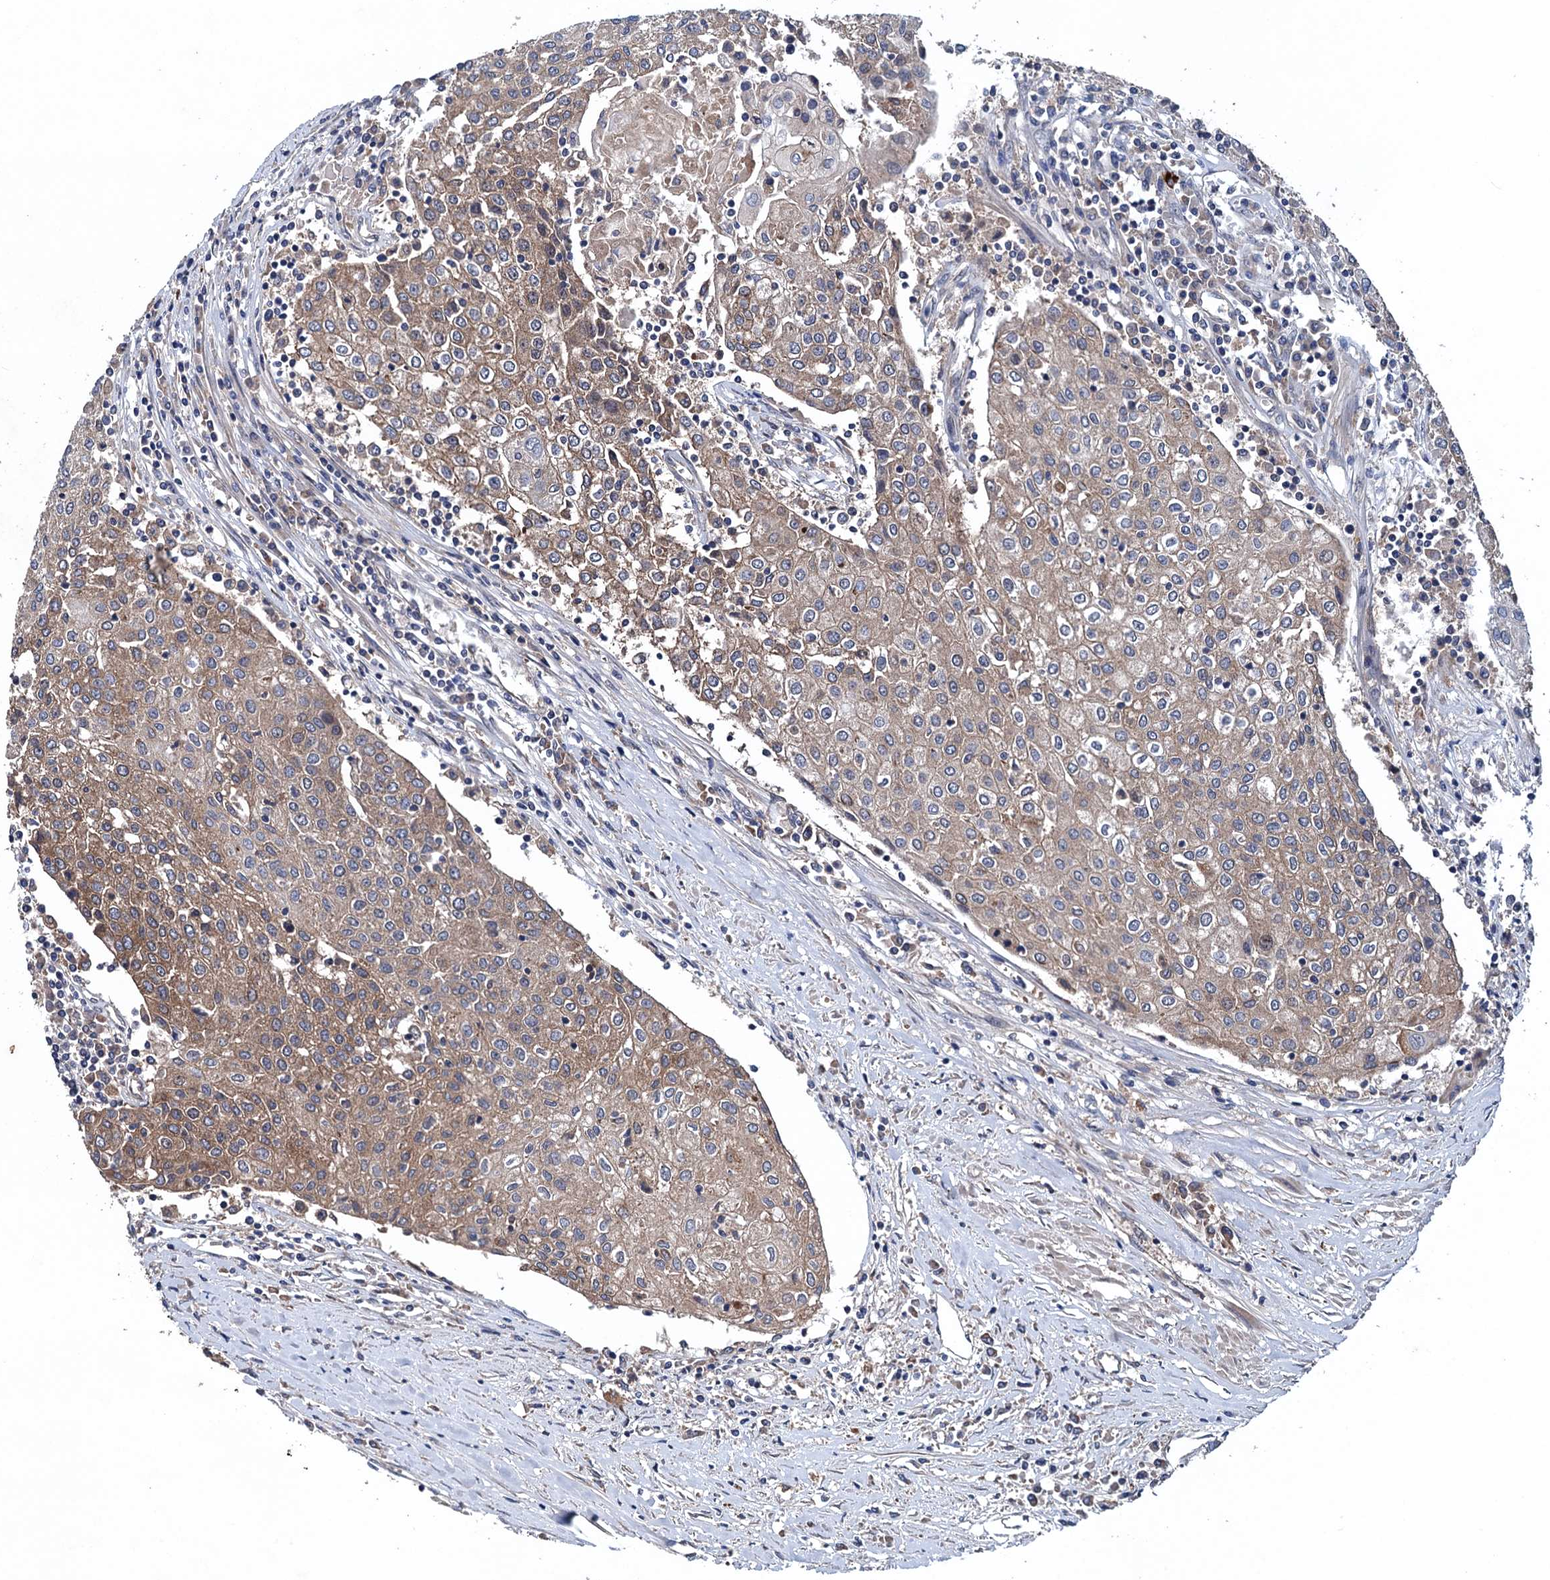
{"staining": {"intensity": "moderate", "quantity": ">75%", "location": "cytoplasmic/membranous"}, "tissue": "urothelial cancer", "cell_type": "Tumor cells", "image_type": "cancer", "snomed": [{"axis": "morphology", "description": "Urothelial carcinoma, High grade"}, {"axis": "topography", "description": "Urinary bladder"}], "caption": "There is medium levels of moderate cytoplasmic/membranous expression in tumor cells of urothelial carcinoma (high-grade), as demonstrated by immunohistochemical staining (brown color).", "gene": "BLTP3B", "patient": {"sex": "female", "age": 85}}